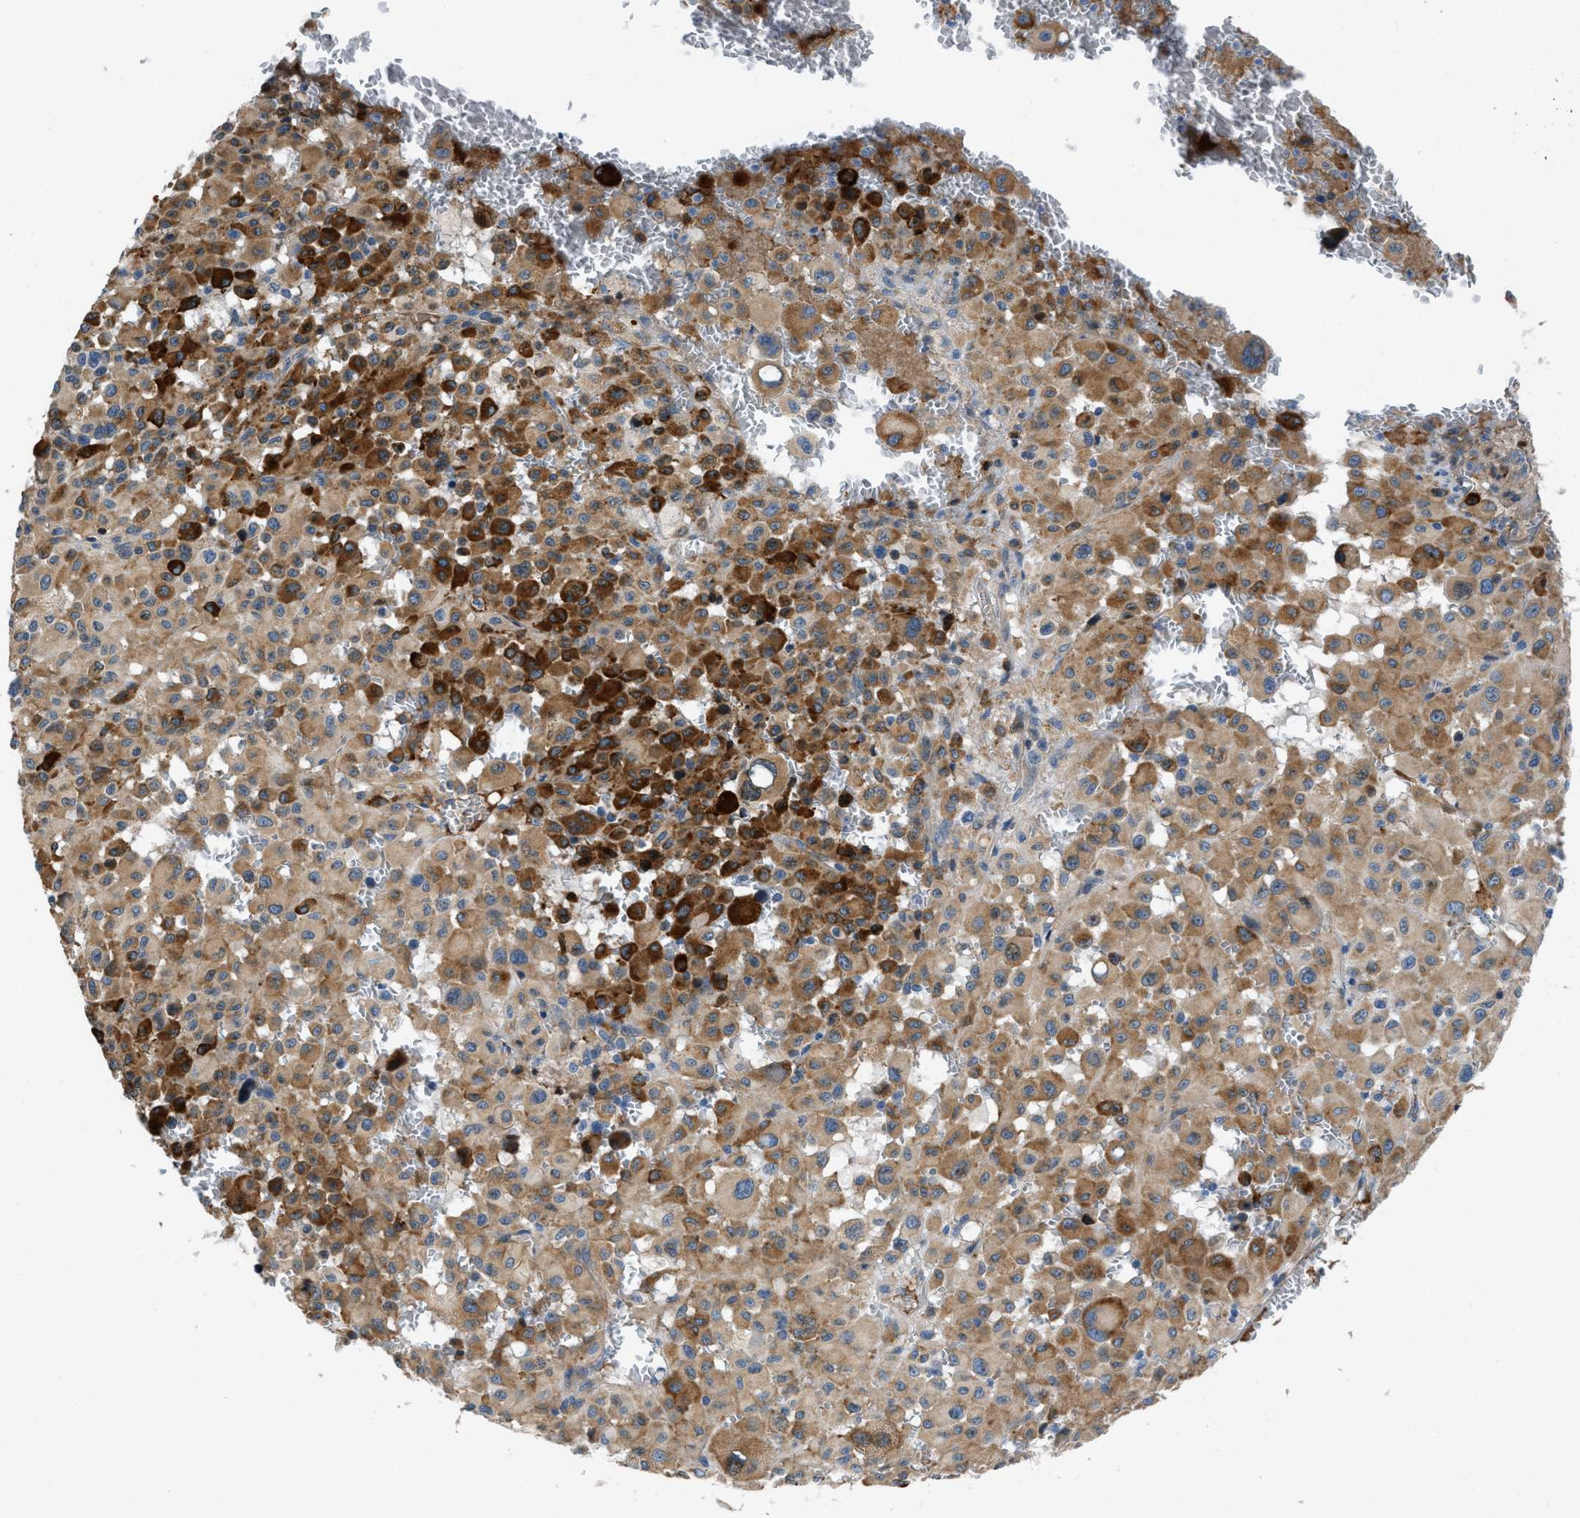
{"staining": {"intensity": "strong", "quantity": ">75%", "location": "cytoplasmic/membranous"}, "tissue": "melanoma", "cell_type": "Tumor cells", "image_type": "cancer", "snomed": [{"axis": "morphology", "description": "Malignant melanoma, Metastatic site"}, {"axis": "topography", "description": "Skin"}], "caption": "This image reveals malignant melanoma (metastatic site) stained with IHC to label a protein in brown. The cytoplasmic/membranous of tumor cells show strong positivity for the protein. Nuclei are counter-stained blue.", "gene": "GGCX", "patient": {"sex": "female", "age": 74}}